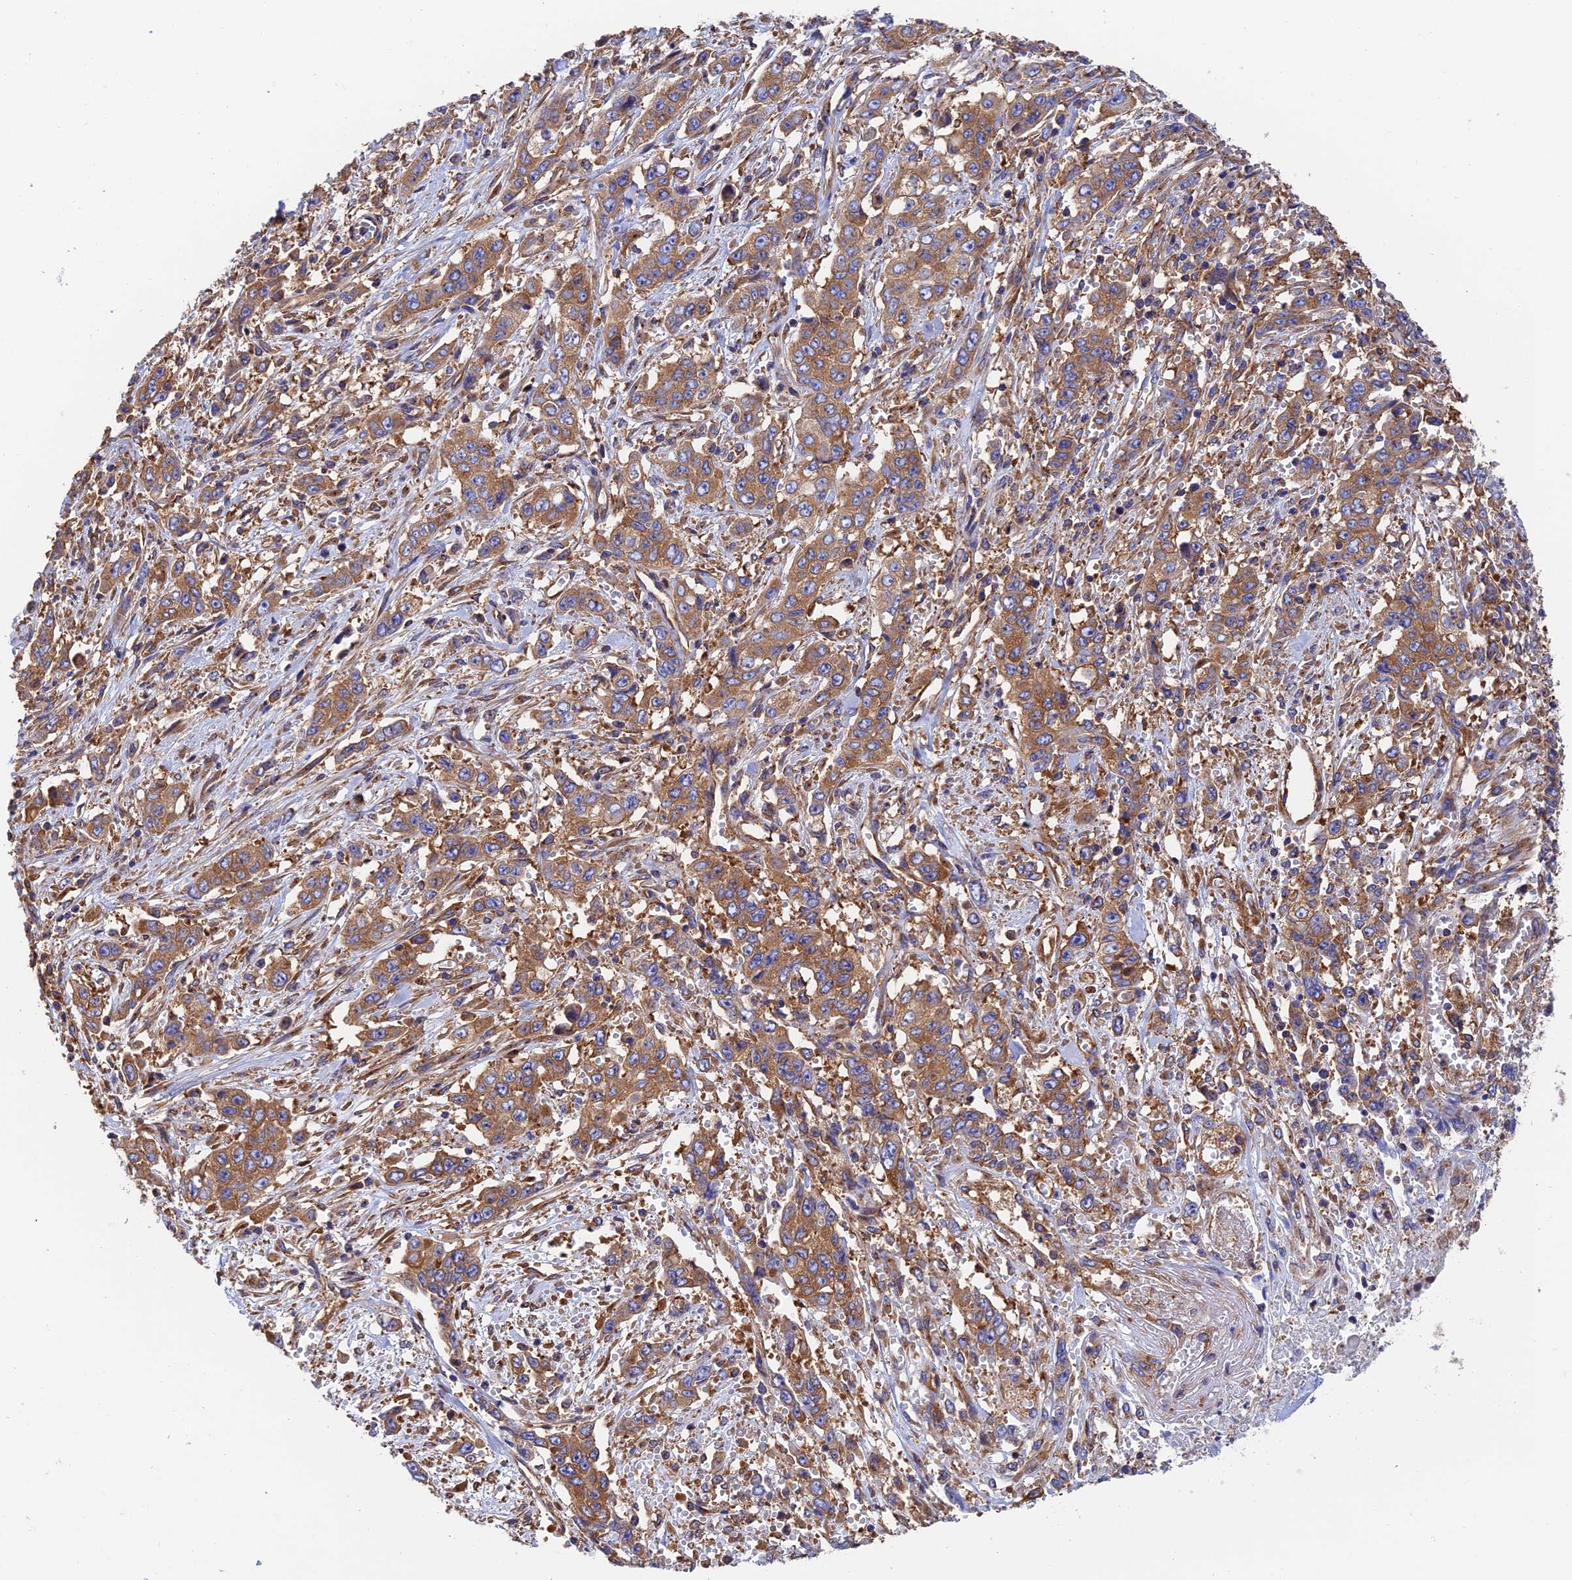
{"staining": {"intensity": "moderate", "quantity": ">75%", "location": "cytoplasmic/membranous"}, "tissue": "stomach cancer", "cell_type": "Tumor cells", "image_type": "cancer", "snomed": [{"axis": "morphology", "description": "Normal tissue, NOS"}, {"axis": "morphology", "description": "Adenocarcinoma, NOS"}, {"axis": "topography", "description": "Stomach"}], "caption": "A brown stain highlights moderate cytoplasmic/membranous staining of a protein in human adenocarcinoma (stomach) tumor cells.", "gene": "DCTN2", "patient": {"sex": "female", "age": 64}}